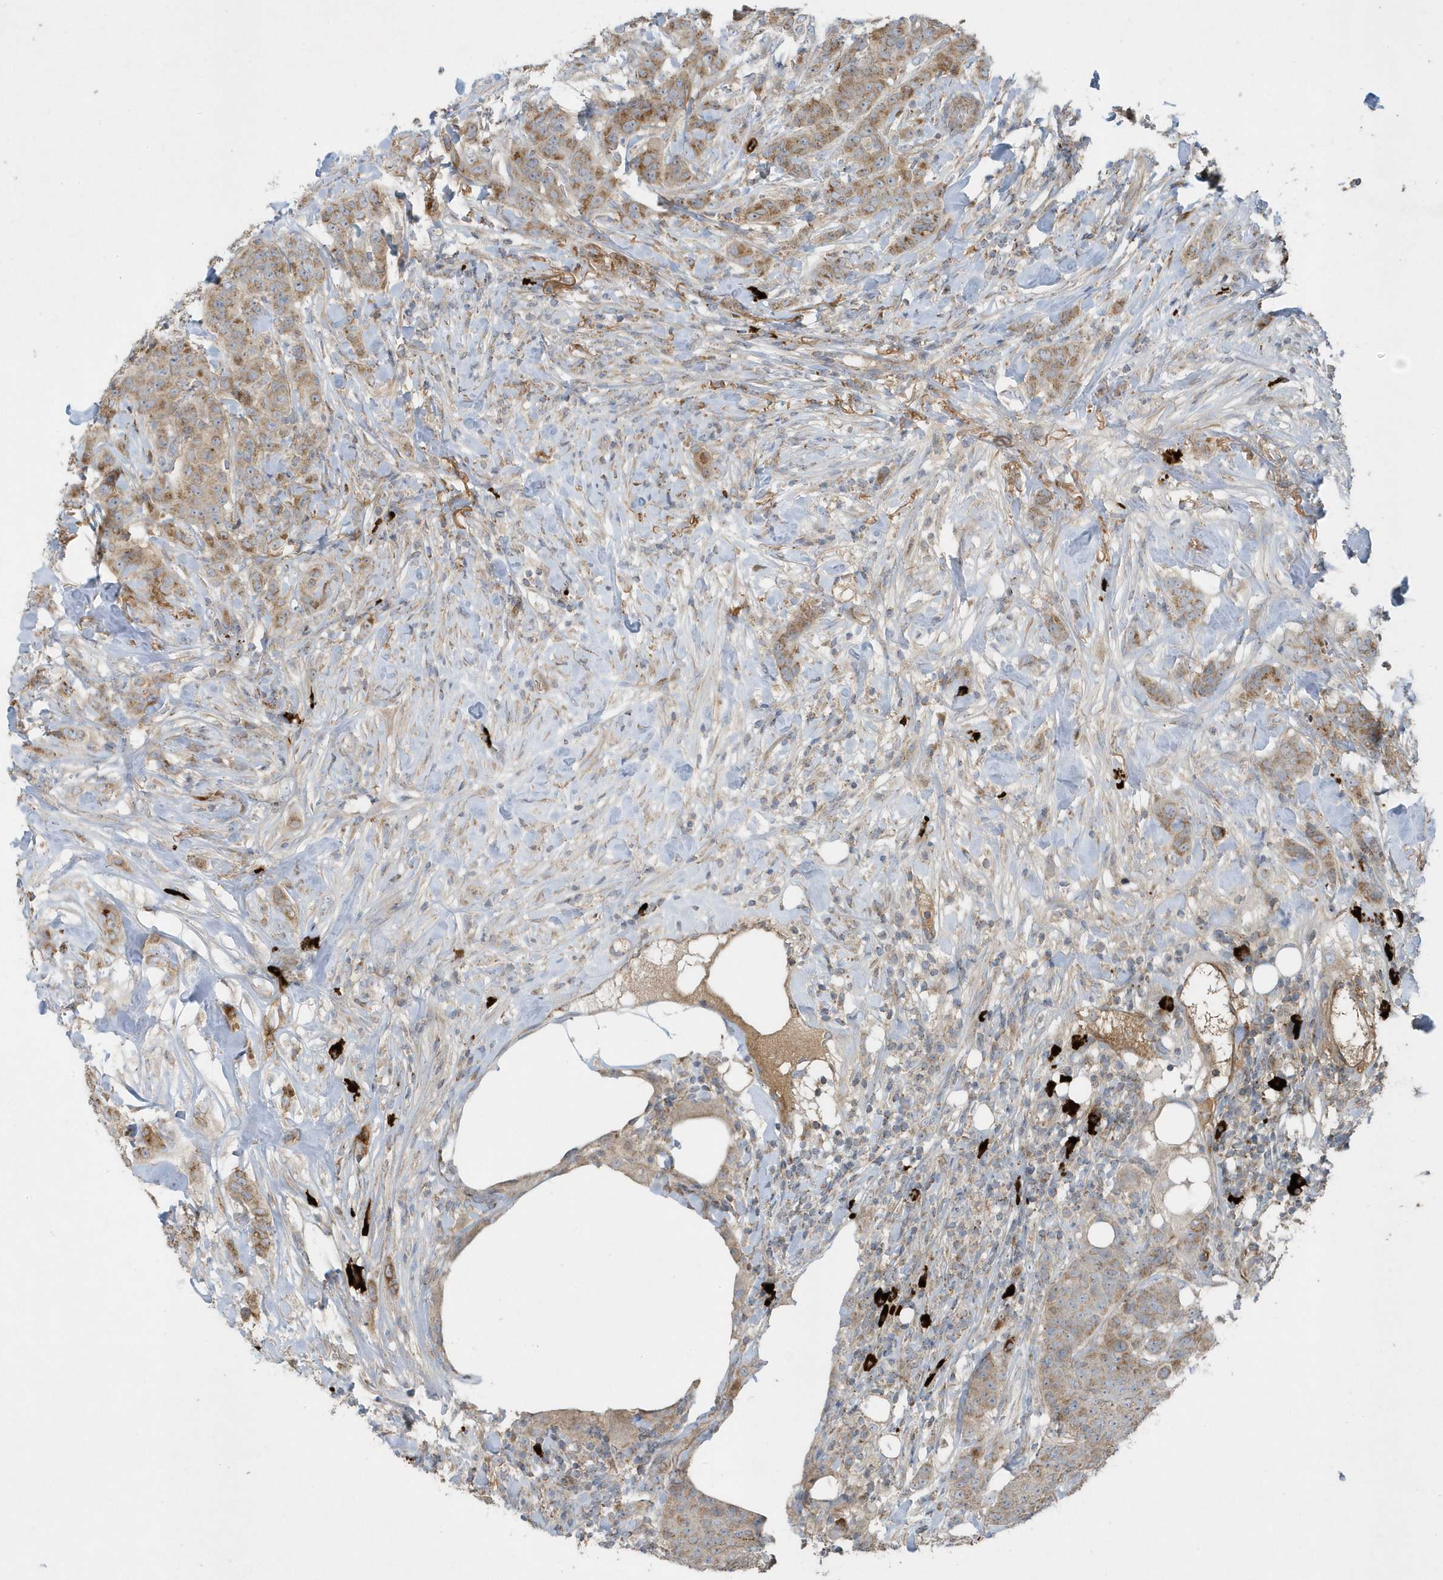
{"staining": {"intensity": "moderate", "quantity": ">75%", "location": "cytoplasmic/membranous"}, "tissue": "breast cancer", "cell_type": "Tumor cells", "image_type": "cancer", "snomed": [{"axis": "morphology", "description": "Duct carcinoma"}, {"axis": "topography", "description": "Breast"}], "caption": "This is an image of immunohistochemistry (IHC) staining of breast cancer, which shows moderate staining in the cytoplasmic/membranous of tumor cells.", "gene": "SLC38A2", "patient": {"sex": "female", "age": 40}}